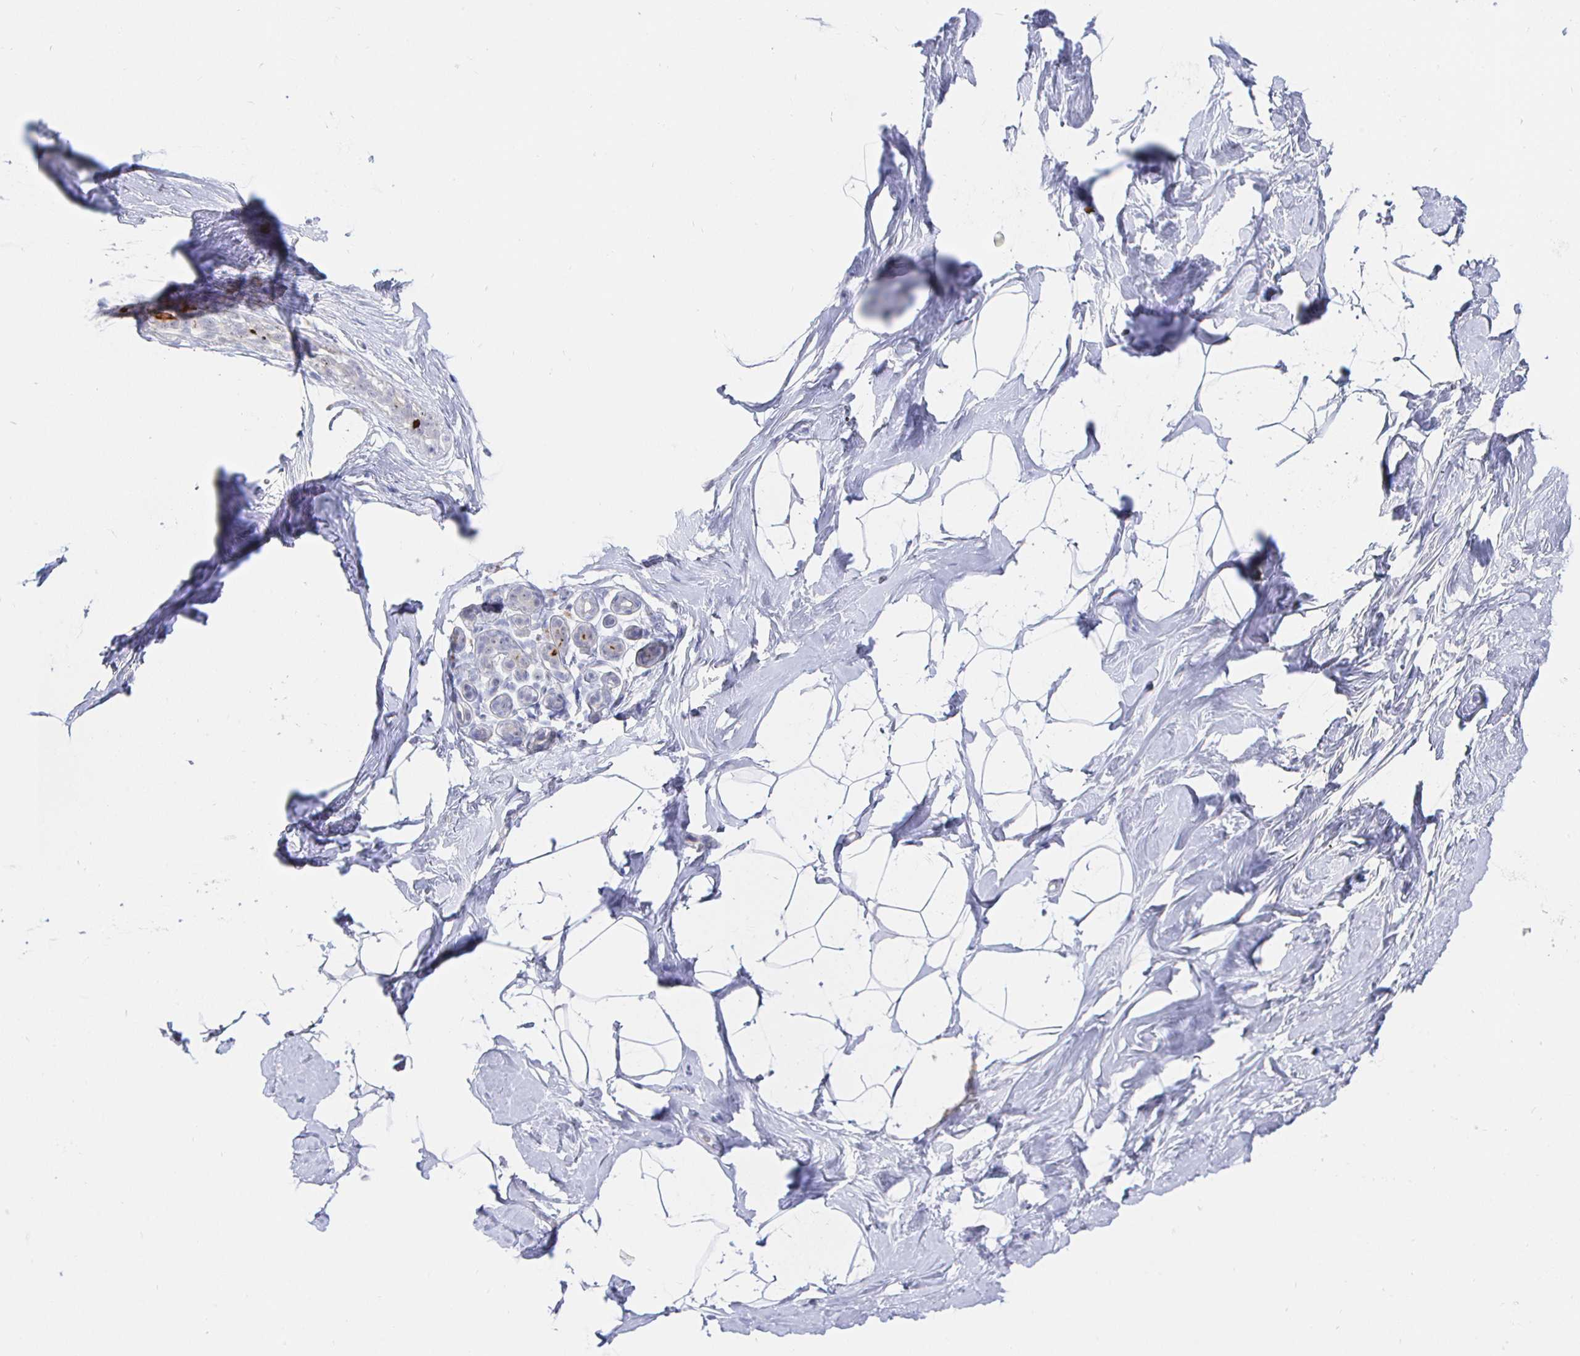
{"staining": {"intensity": "negative", "quantity": "none", "location": "none"}, "tissue": "breast", "cell_type": "Adipocytes", "image_type": "normal", "snomed": [{"axis": "morphology", "description": "Normal tissue, NOS"}, {"axis": "topography", "description": "Breast"}], "caption": "Immunohistochemistry (IHC) image of unremarkable breast: human breast stained with DAB shows no significant protein staining in adipocytes.", "gene": "LRRC23", "patient": {"sex": "female", "age": 32}}